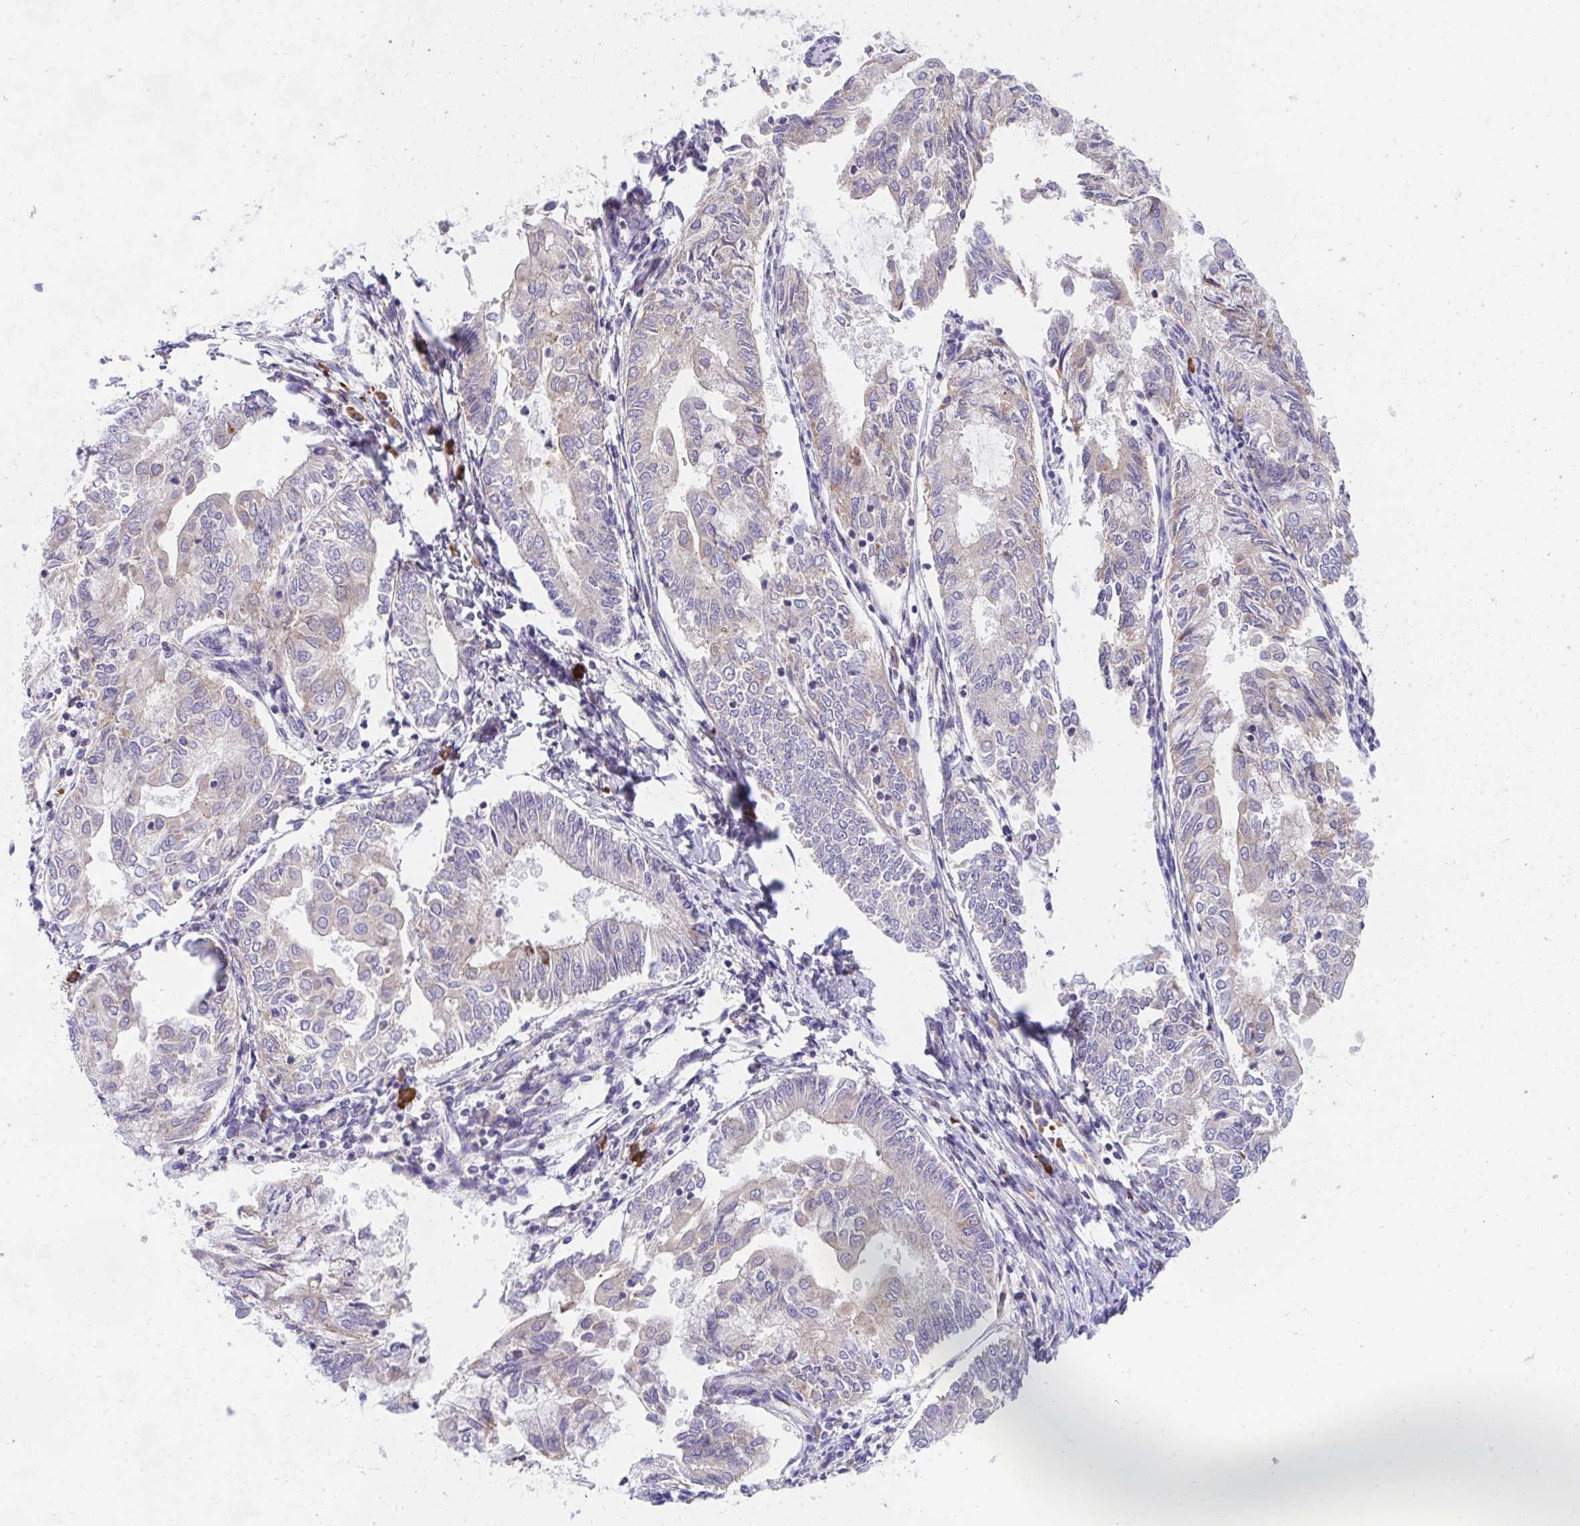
{"staining": {"intensity": "weak", "quantity": "<25%", "location": "cytoplasmic/membranous"}, "tissue": "endometrial cancer", "cell_type": "Tumor cells", "image_type": "cancer", "snomed": [{"axis": "morphology", "description": "Adenocarcinoma, NOS"}, {"axis": "topography", "description": "Endometrium"}], "caption": "Immunohistochemistry of human endometrial cancer (adenocarcinoma) displays no positivity in tumor cells. The staining is performed using DAB (3,3'-diaminobenzidine) brown chromogen with nuclei counter-stained in using hematoxylin.", "gene": "IL37", "patient": {"sex": "female", "age": 68}}